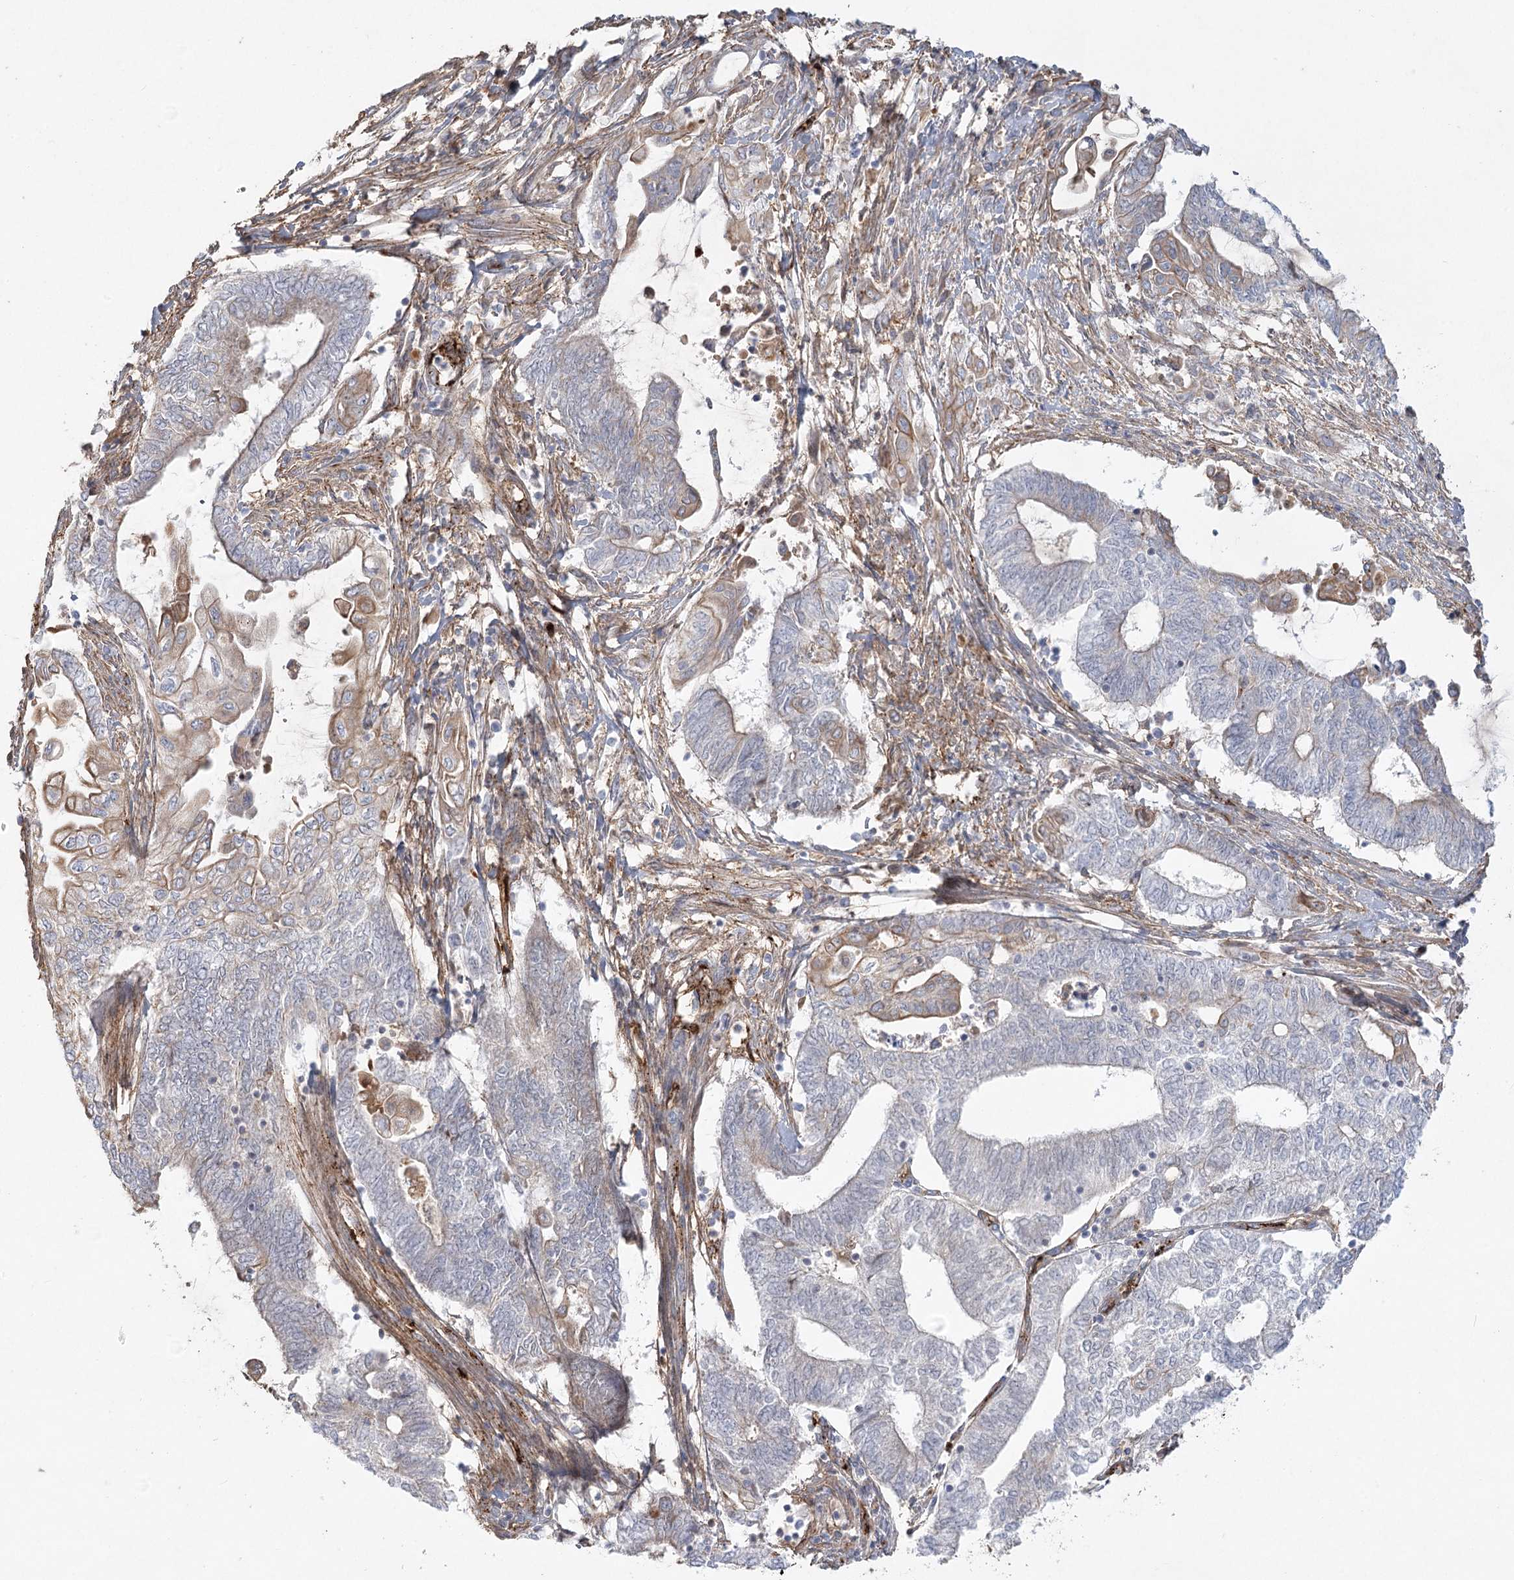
{"staining": {"intensity": "weak", "quantity": "<25%", "location": "cytoplasmic/membranous"}, "tissue": "endometrial cancer", "cell_type": "Tumor cells", "image_type": "cancer", "snomed": [{"axis": "morphology", "description": "Adenocarcinoma, NOS"}, {"axis": "topography", "description": "Uterus"}, {"axis": "topography", "description": "Endometrium"}], "caption": "Tumor cells show no significant protein expression in endometrial cancer.", "gene": "KBTBD4", "patient": {"sex": "female", "age": 70}}